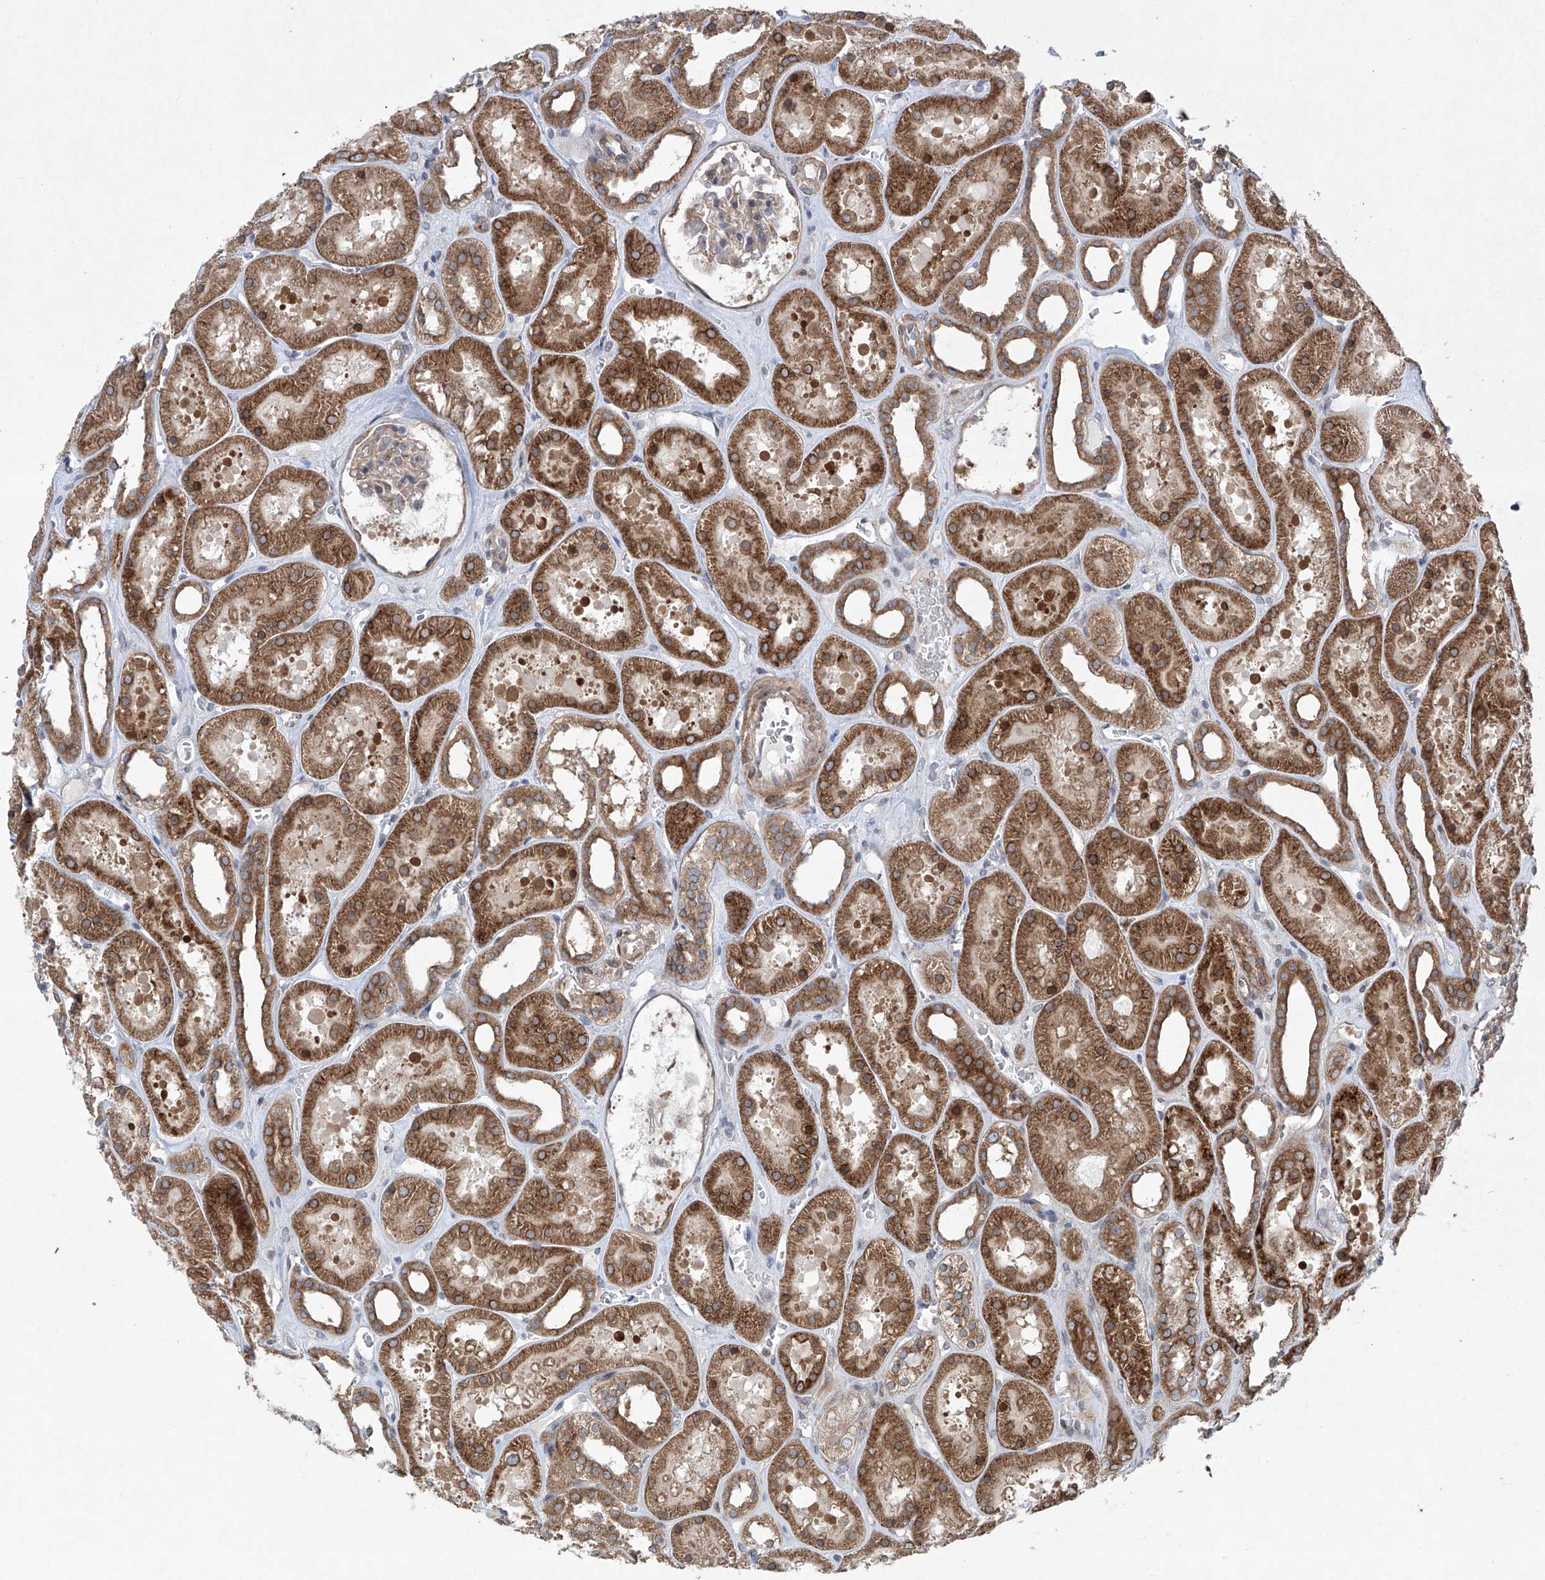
{"staining": {"intensity": "weak", "quantity": "25%-75%", "location": "cytoplasmic/membranous"}, "tissue": "kidney", "cell_type": "Cells in glomeruli", "image_type": "normal", "snomed": [{"axis": "morphology", "description": "Normal tissue, NOS"}, {"axis": "topography", "description": "Kidney"}], "caption": "DAB immunohistochemical staining of normal human kidney shows weak cytoplasmic/membranous protein staining in about 25%-75% of cells in glomeruli. The staining was performed using DAB, with brown indicating positive protein expression. Nuclei are stained blue with hematoxylin.", "gene": "KLC4", "patient": {"sex": "female", "age": 41}}